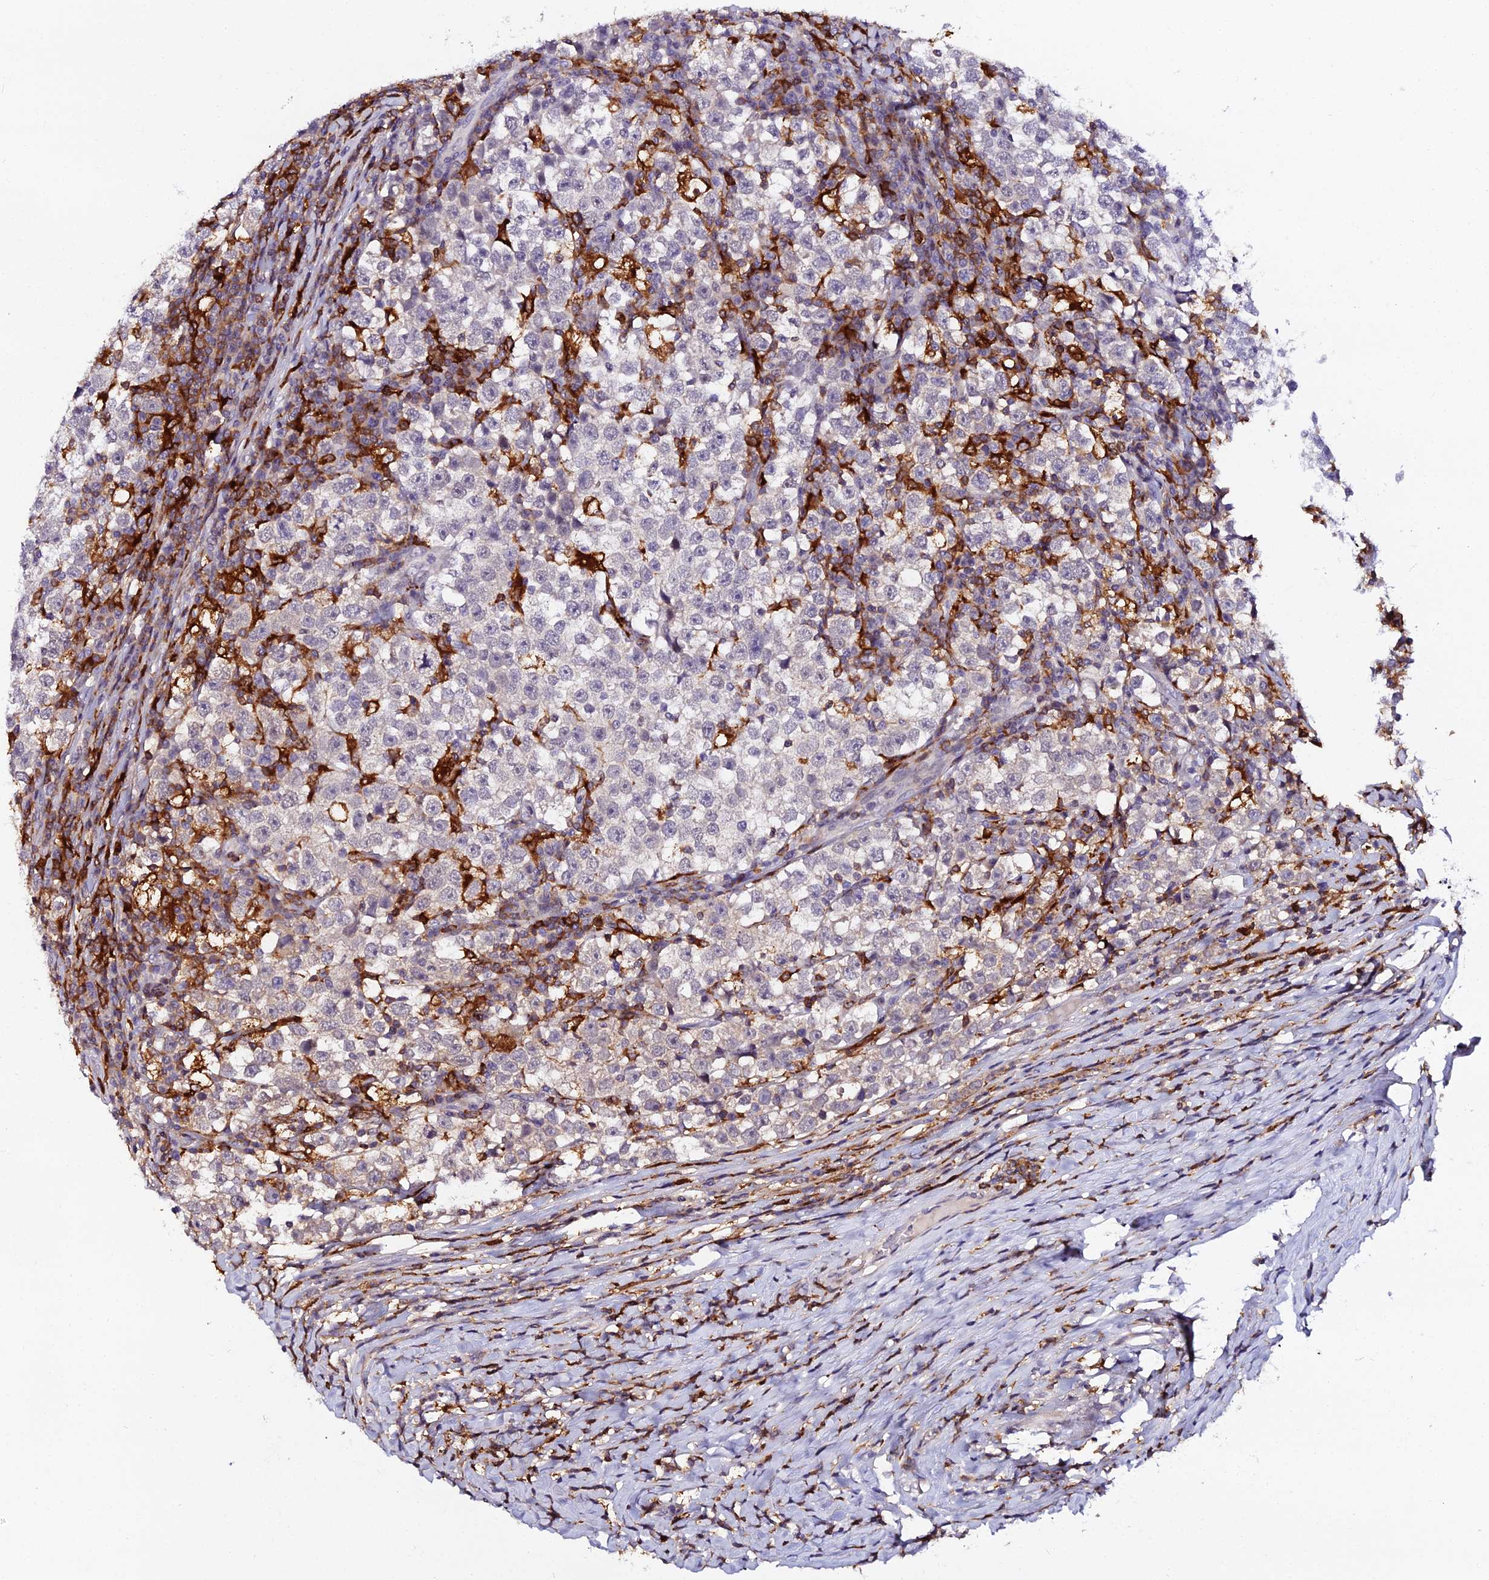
{"staining": {"intensity": "negative", "quantity": "none", "location": "none"}, "tissue": "testis cancer", "cell_type": "Tumor cells", "image_type": "cancer", "snomed": [{"axis": "morphology", "description": "Normal tissue, NOS"}, {"axis": "morphology", "description": "Seminoma, NOS"}, {"axis": "topography", "description": "Testis"}], "caption": "This is a micrograph of immunohistochemistry (IHC) staining of testis cancer, which shows no staining in tumor cells.", "gene": "IL4I1", "patient": {"sex": "male", "age": 43}}